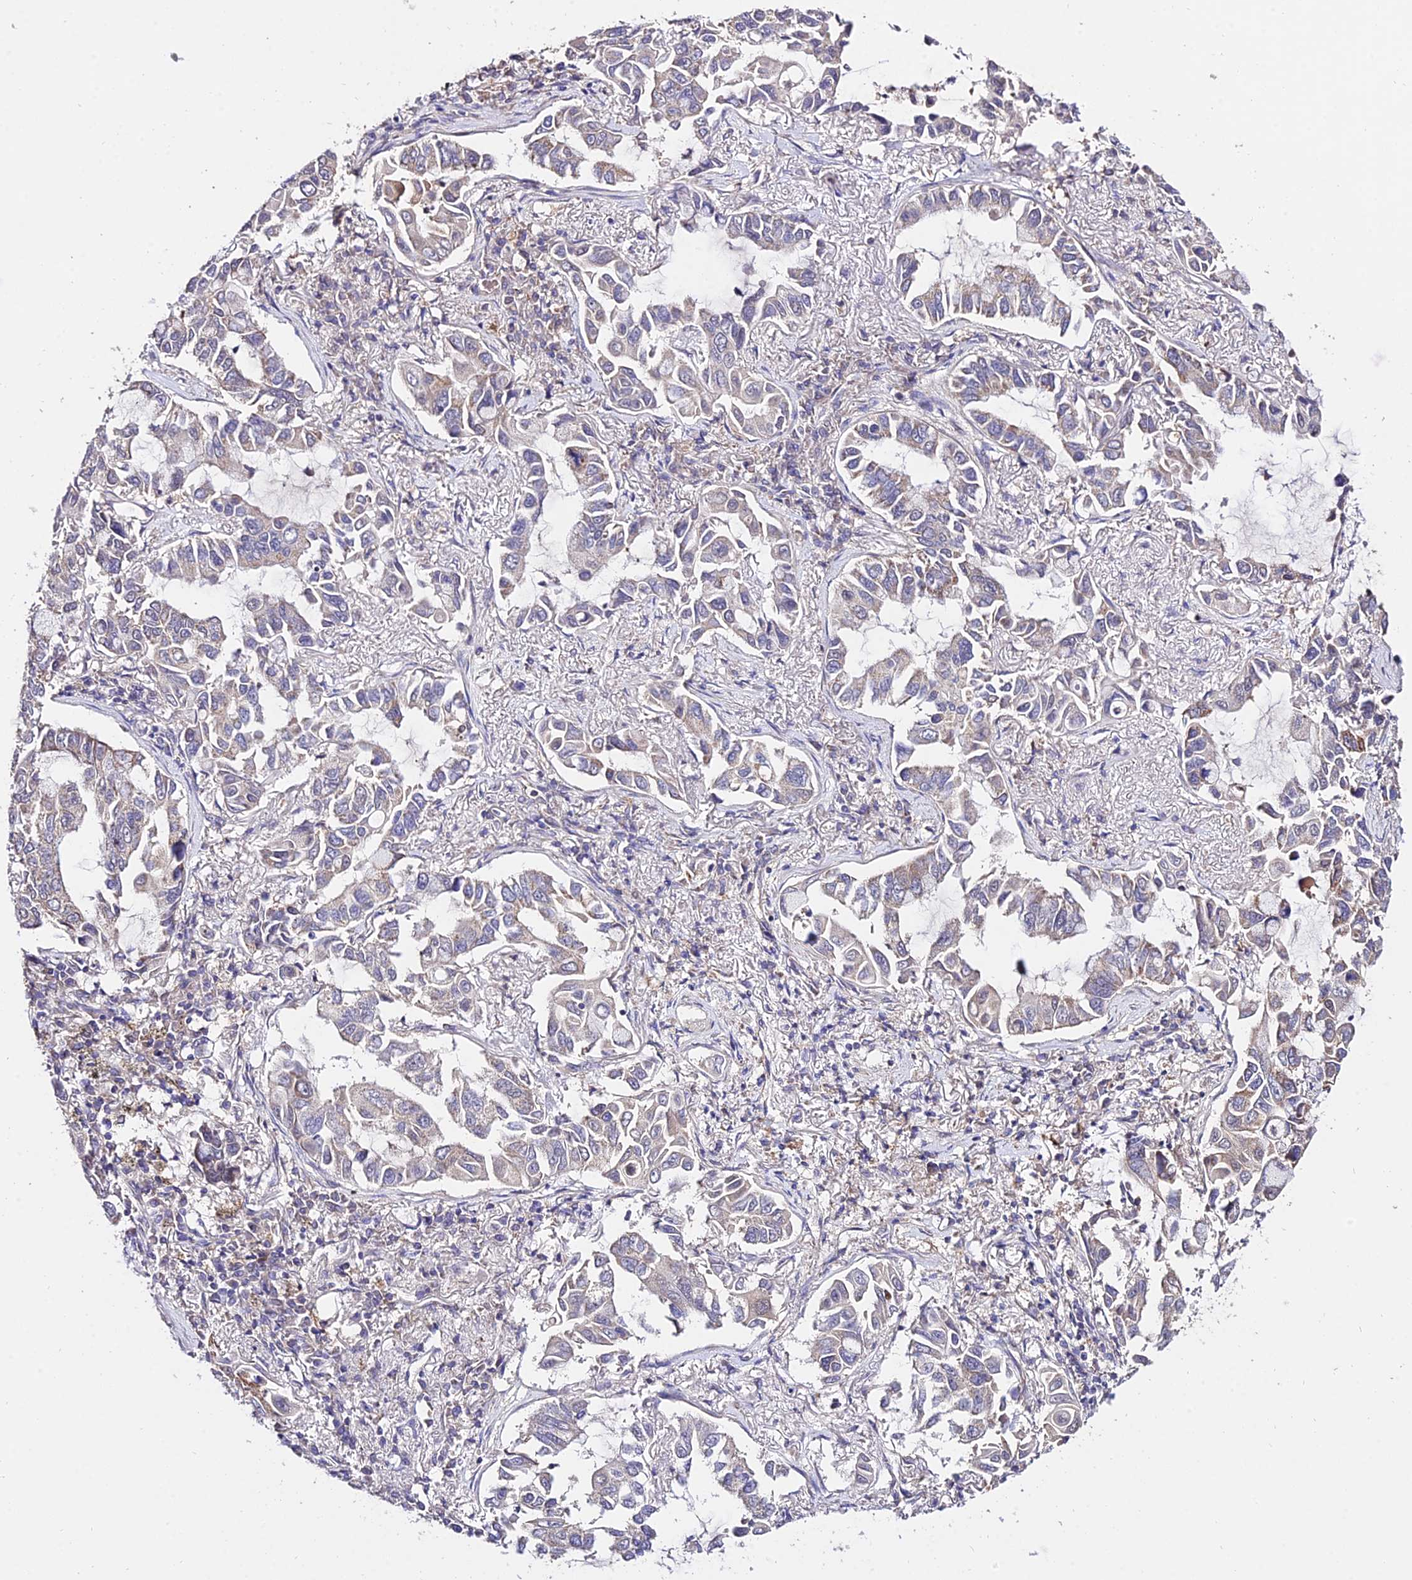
{"staining": {"intensity": "moderate", "quantity": "<25%", "location": "cytoplasmic/membranous"}, "tissue": "lung cancer", "cell_type": "Tumor cells", "image_type": "cancer", "snomed": [{"axis": "morphology", "description": "Adenocarcinoma, NOS"}, {"axis": "topography", "description": "Lung"}], "caption": "High-magnification brightfield microscopy of lung cancer stained with DAB (3,3'-diaminobenzidine) (brown) and counterstained with hematoxylin (blue). tumor cells exhibit moderate cytoplasmic/membranous positivity is seen in approximately<25% of cells.", "gene": "WDR5B", "patient": {"sex": "male", "age": 64}}